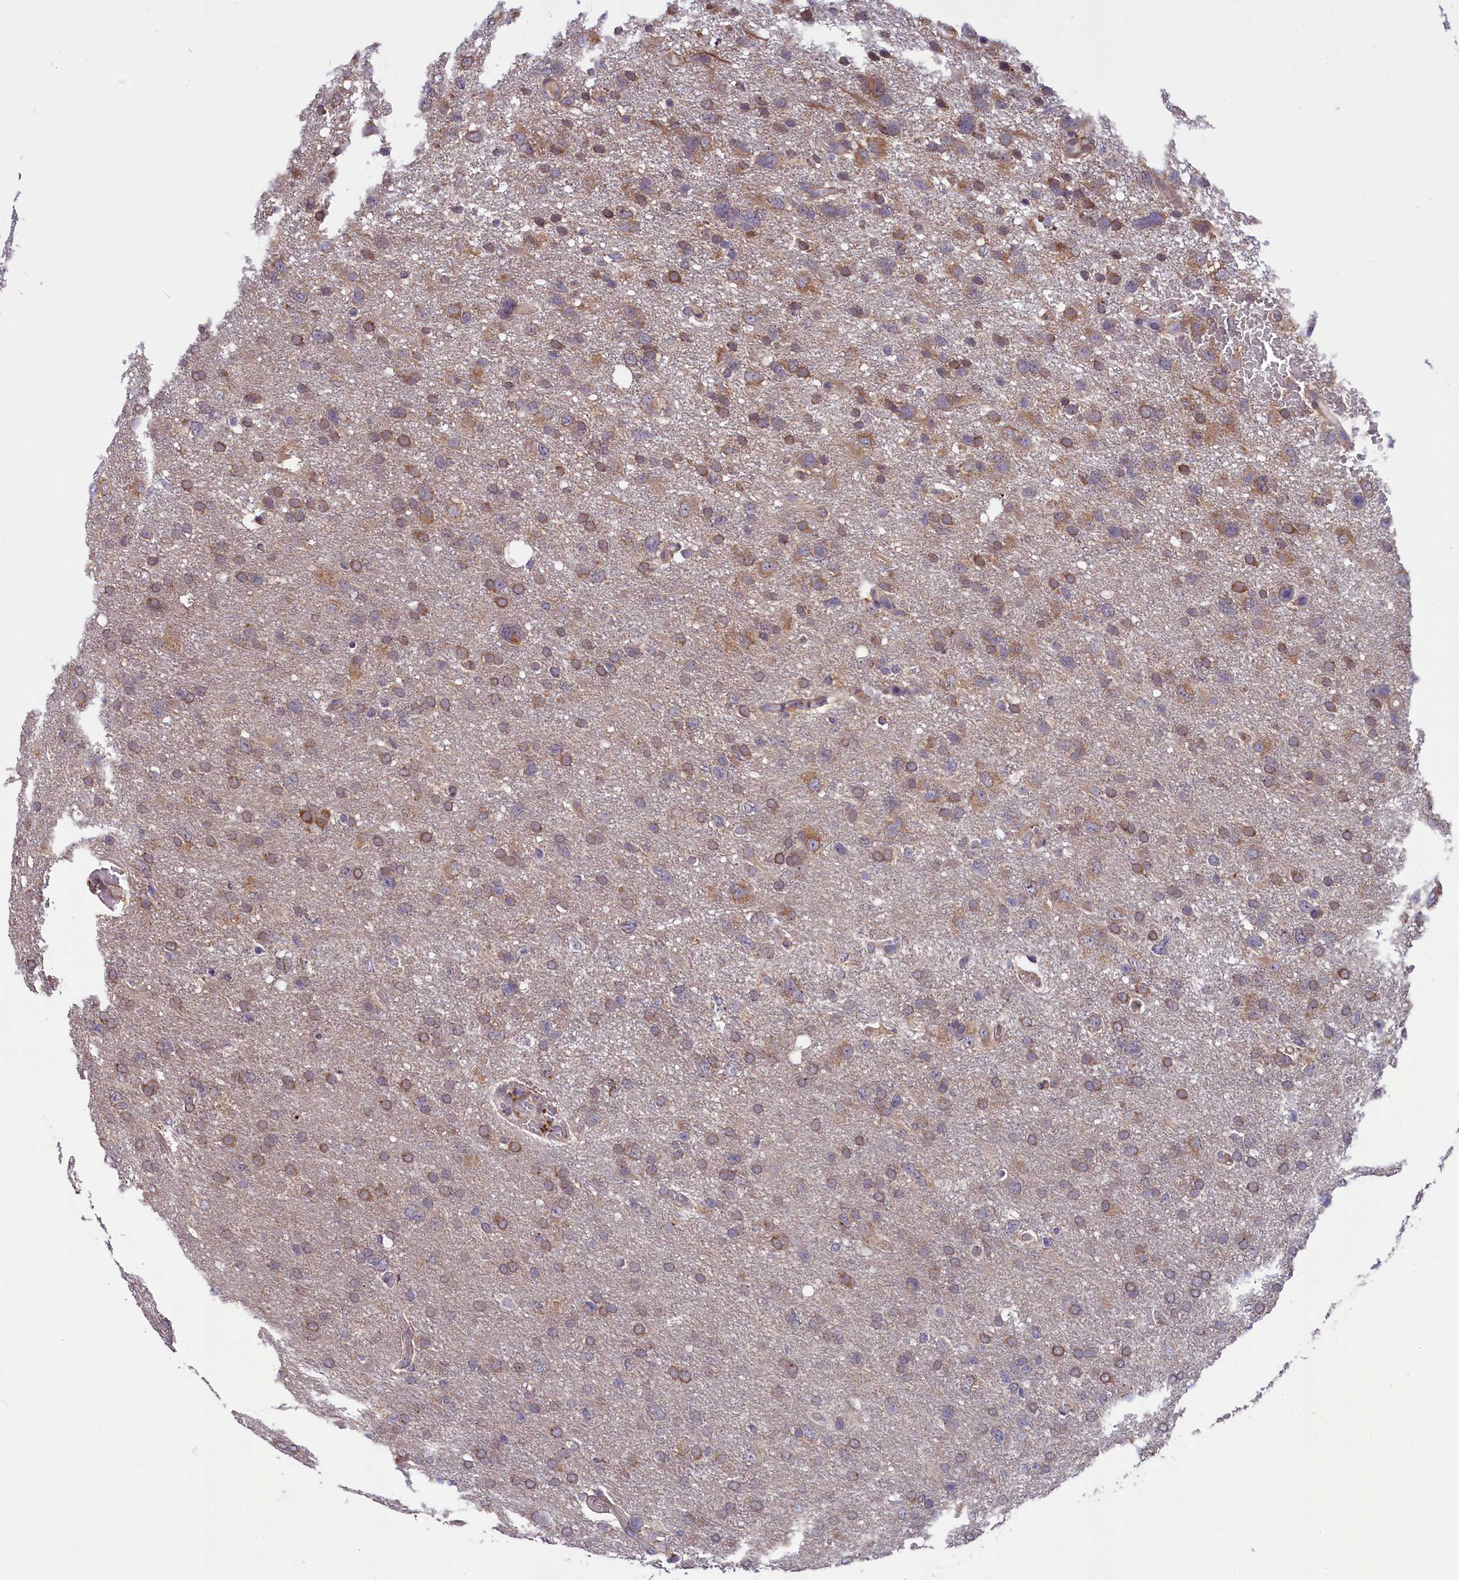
{"staining": {"intensity": "moderate", "quantity": ">75%", "location": "cytoplasmic/membranous"}, "tissue": "glioma", "cell_type": "Tumor cells", "image_type": "cancer", "snomed": [{"axis": "morphology", "description": "Glioma, malignant, High grade"}, {"axis": "topography", "description": "Brain"}], "caption": "High-magnification brightfield microscopy of malignant high-grade glioma stained with DAB (3,3'-diaminobenzidine) (brown) and counterstained with hematoxylin (blue). tumor cells exhibit moderate cytoplasmic/membranous staining is present in approximately>75% of cells.", "gene": "SLC39A6", "patient": {"sex": "male", "age": 61}}